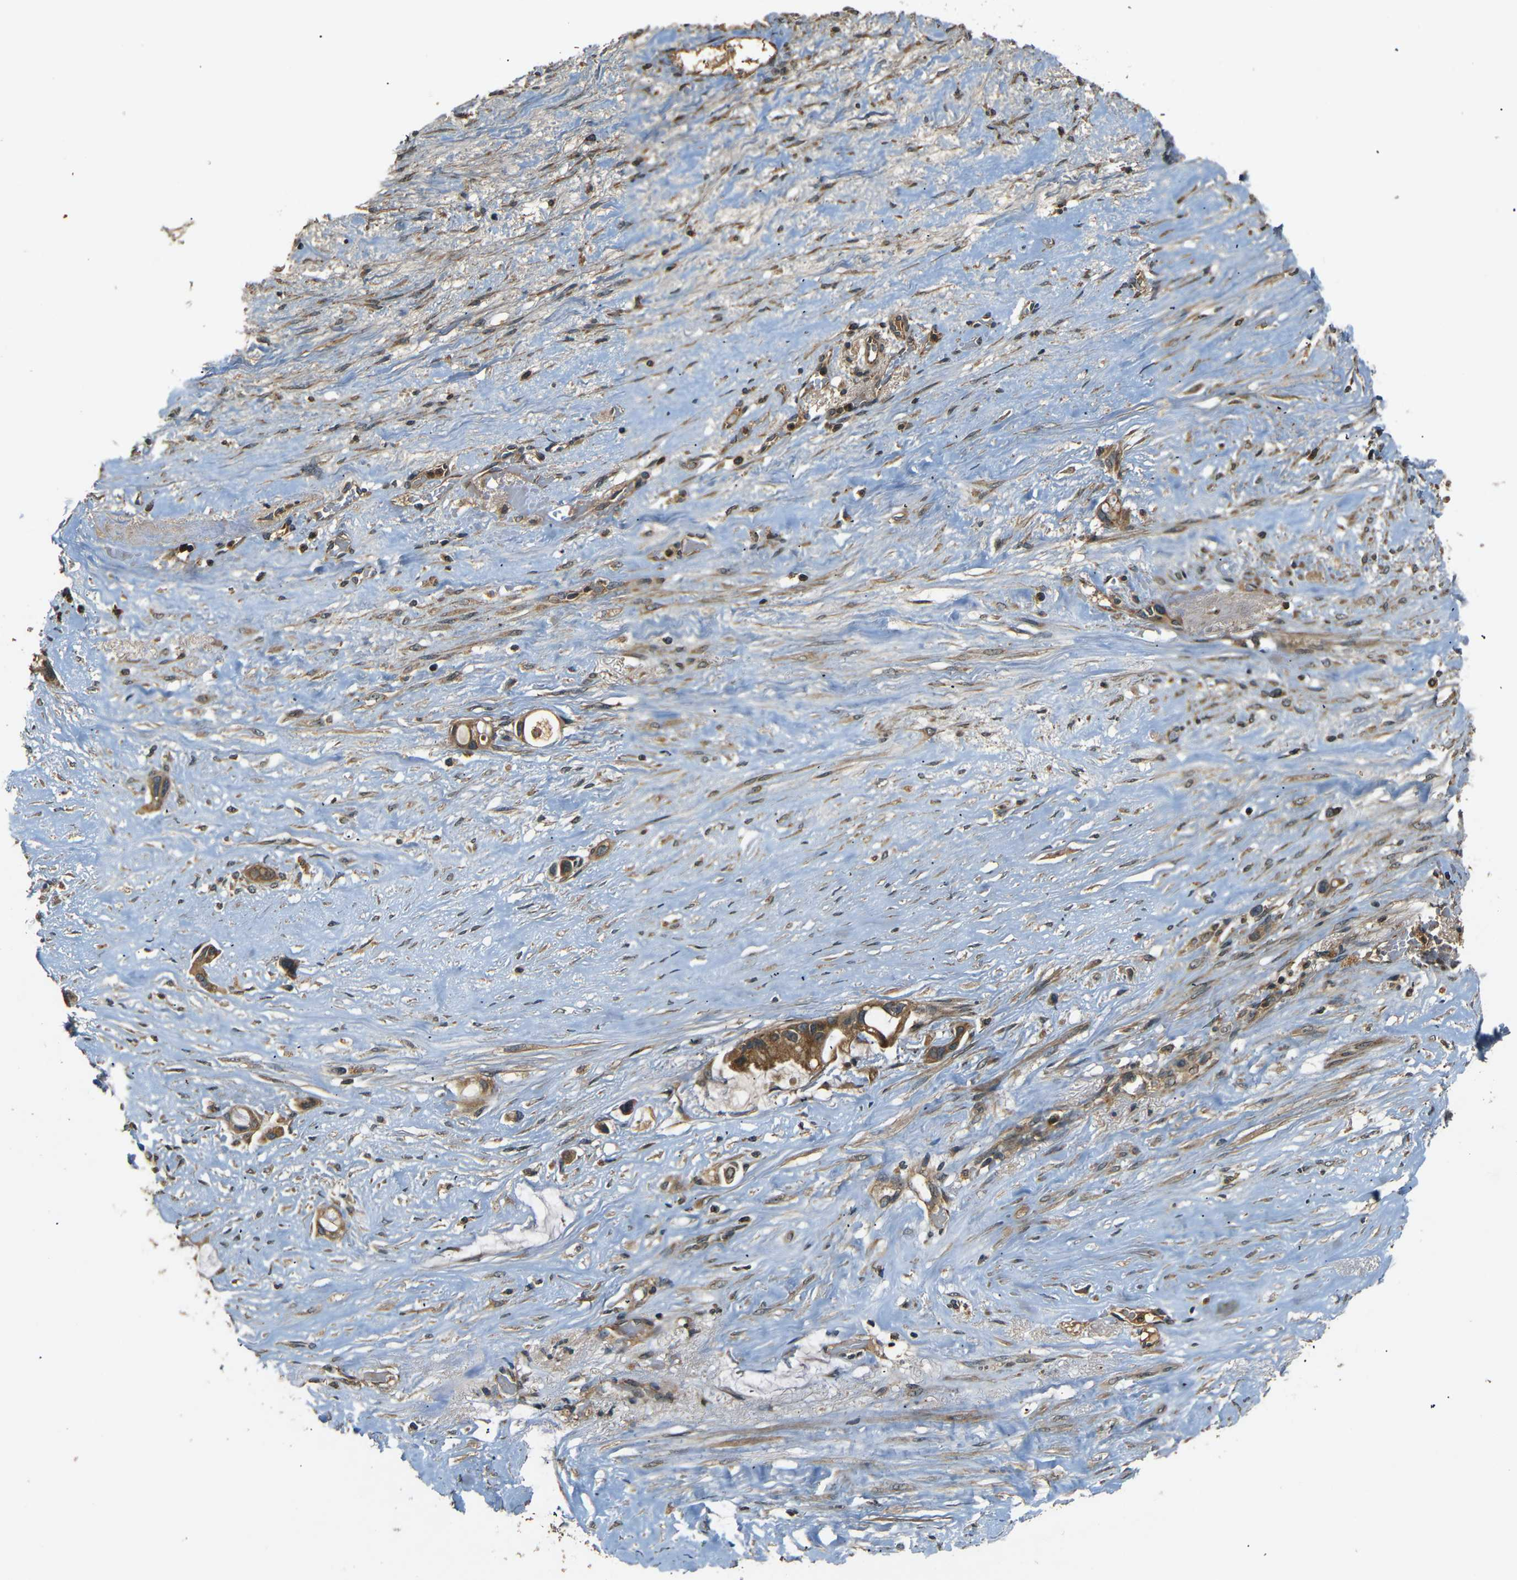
{"staining": {"intensity": "moderate", "quantity": ">75%", "location": "cytoplasmic/membranous"}, "tissue": "liver cancer", "cell_type": "Tumor cells", "image_type": "cancer", "snomed": [{"axis": "morphology", "description": "Cholangiocarcinoma"}, {"axis": "topography", "description": "Liver"}], "caption": "IHC of liver cancer exhibits medium levels of moderate cytoplasmic/membranous expression in about >75% of tumor cells. The protein of interest is stained brown, and the nuclei are stained in blue (DAB IHC with brightfield microscopy, high magnification).", "gene": "TANK", "patient": {"sex": "female", "age": 65}}